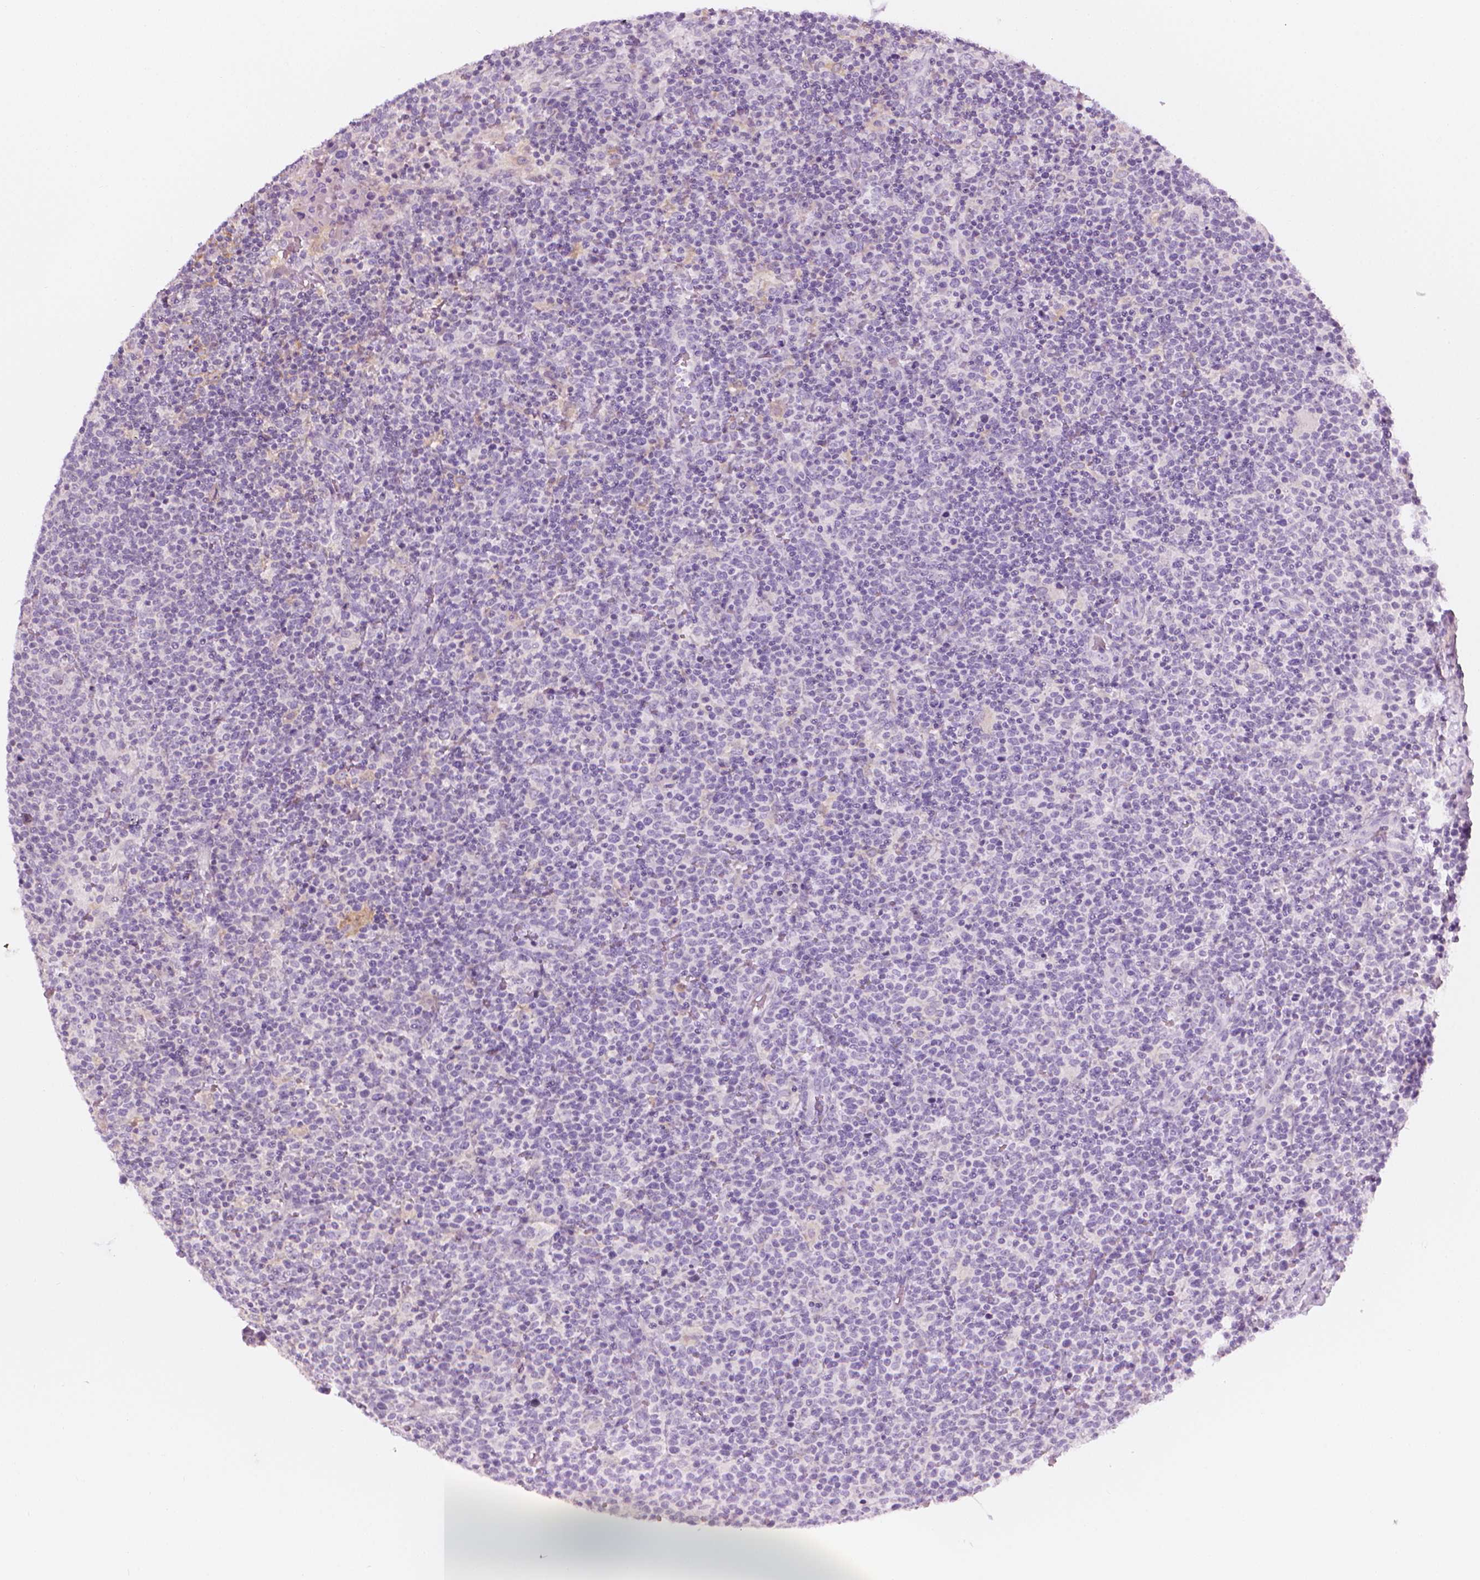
{"staining": {"intensity": "negative", "quantity": "none", "location": "none"}, "tissue": "lymphoma", "cell_type": "Tumor cells", "image_type": "cancer", "snomed": [{"axis": "morphology", "description": "Malignant lymphoma, non-Hodgkin's type, High grade"}, {"axis": "topography", "description": "Lymph node"}], "caption": "Lymphoma was stained to show a protein in brown. There is no significant positivity in tumor cells.", "gene": "SHMT1", "patient": {"sex": "male", "age": 61}}